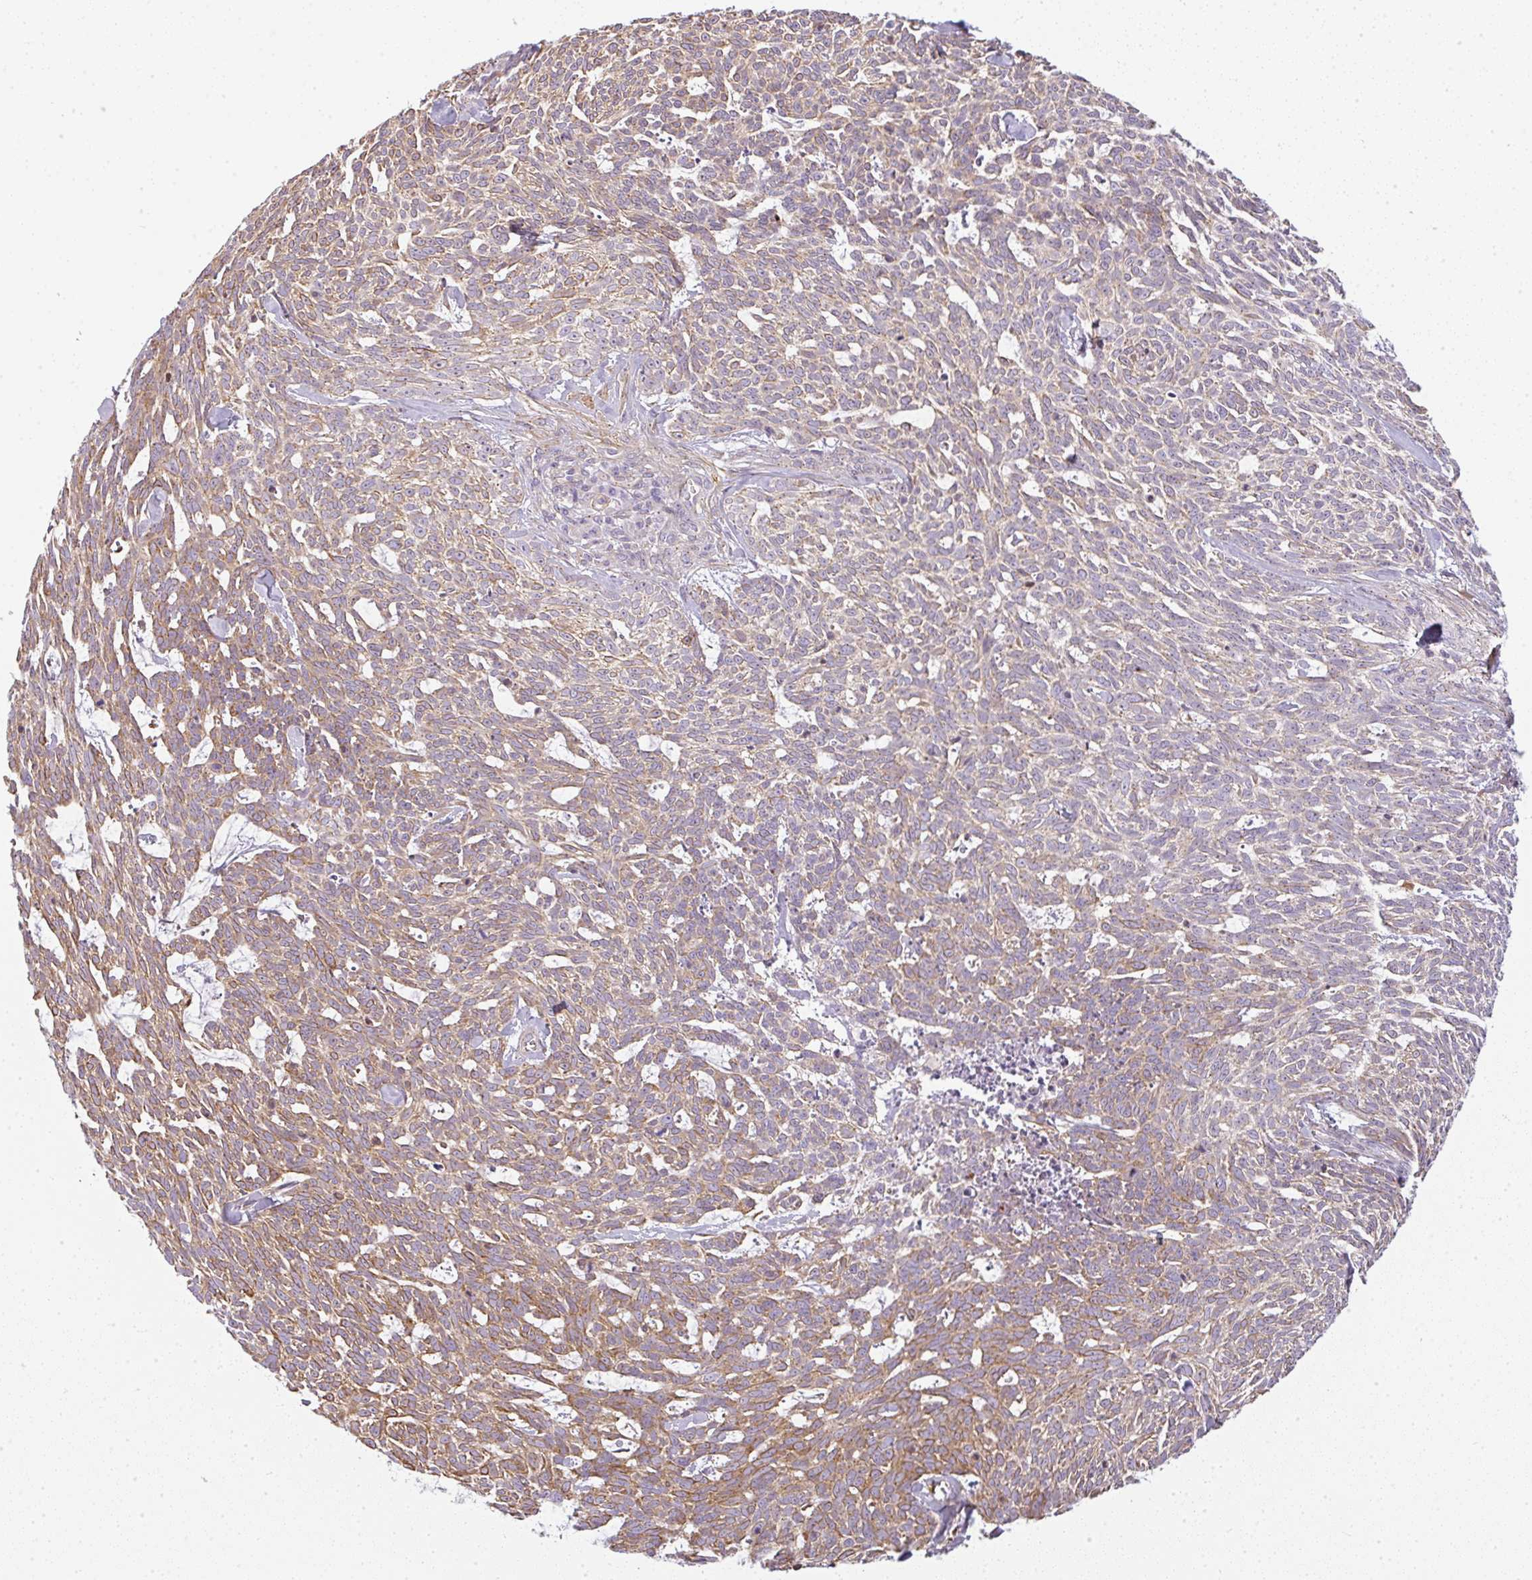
{"staining": {"intensity": "moderate", "quantity": "25%-75%", "location": "cytoplasmic/membranous"}, "tissue": "skin cancer", "cell_type": "Tumor cells", "image_type": "cancer", "snomed": [{"axis": "morphology", "description": "Basal cell carcinoma"}, {"axis": "topography", "description": "Skin"}], "caption": "Immunohistochemistry (IHC) image of neoplastic tissue: human basal cell carcinoma (skin) stained using IHC exhibits medium levels of moderate protein expression localized specifically in the cytoplasmic/membranous of tumor cells, appearing as a cytoplasmic/membranous brown color.", "gene": "SULF1", "patient": {"sex": "female", "age": 93}}